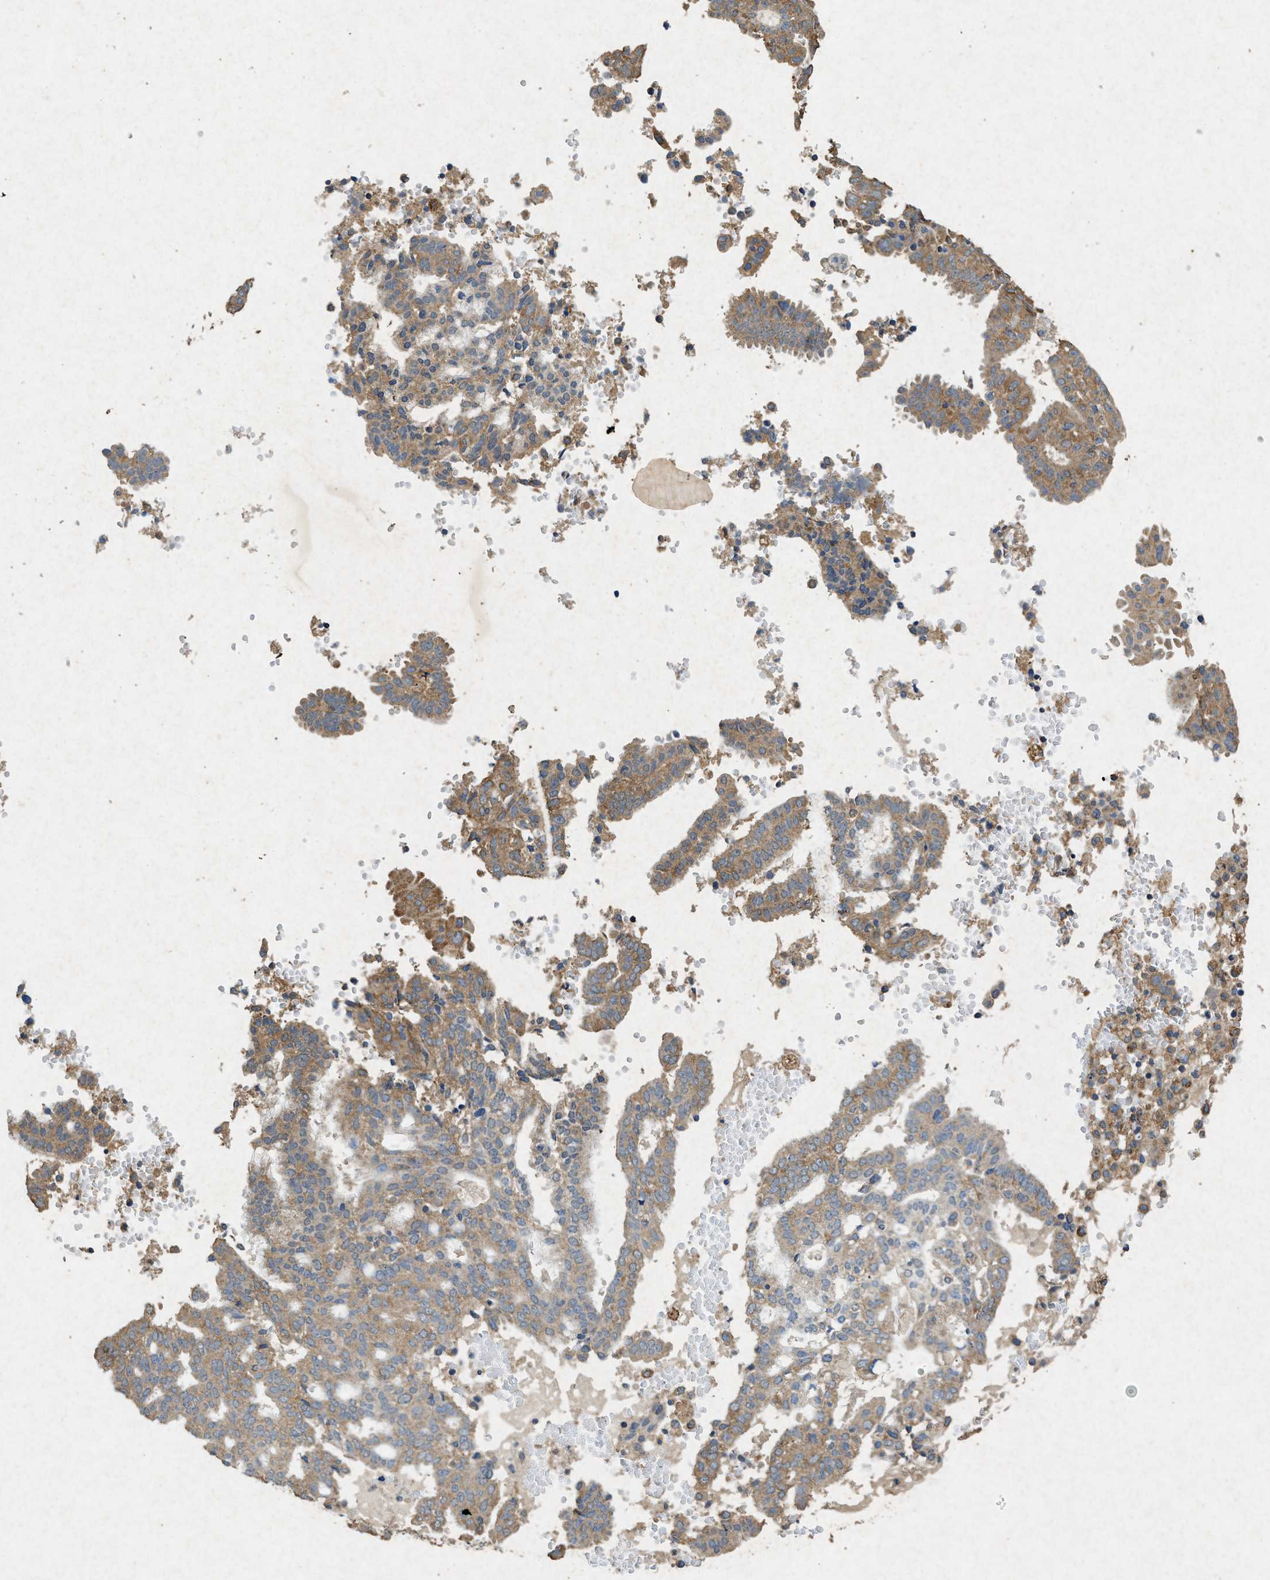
{"staining": {"intensity": "moderate", "quantity": ">75%", "location": "cytoplasmic/membranous"}, "tissue": "endometrial cancer", "cell_type": "Tumor cells", "image_type": "cancer", "snomed": [{"axis": "morphology", "description": "Adenocarcinoma, NOS"}, {"axis": "topography", "description": "Endometrium"}], "caption": "Immunohistochemical staining of human endometrial cancer displays medium levels of moderate cytoplasmic/membranous expression in about >75% of tumor cells.", "gene": "CDK15", "patient": {"sex": "female", "age": 58}}